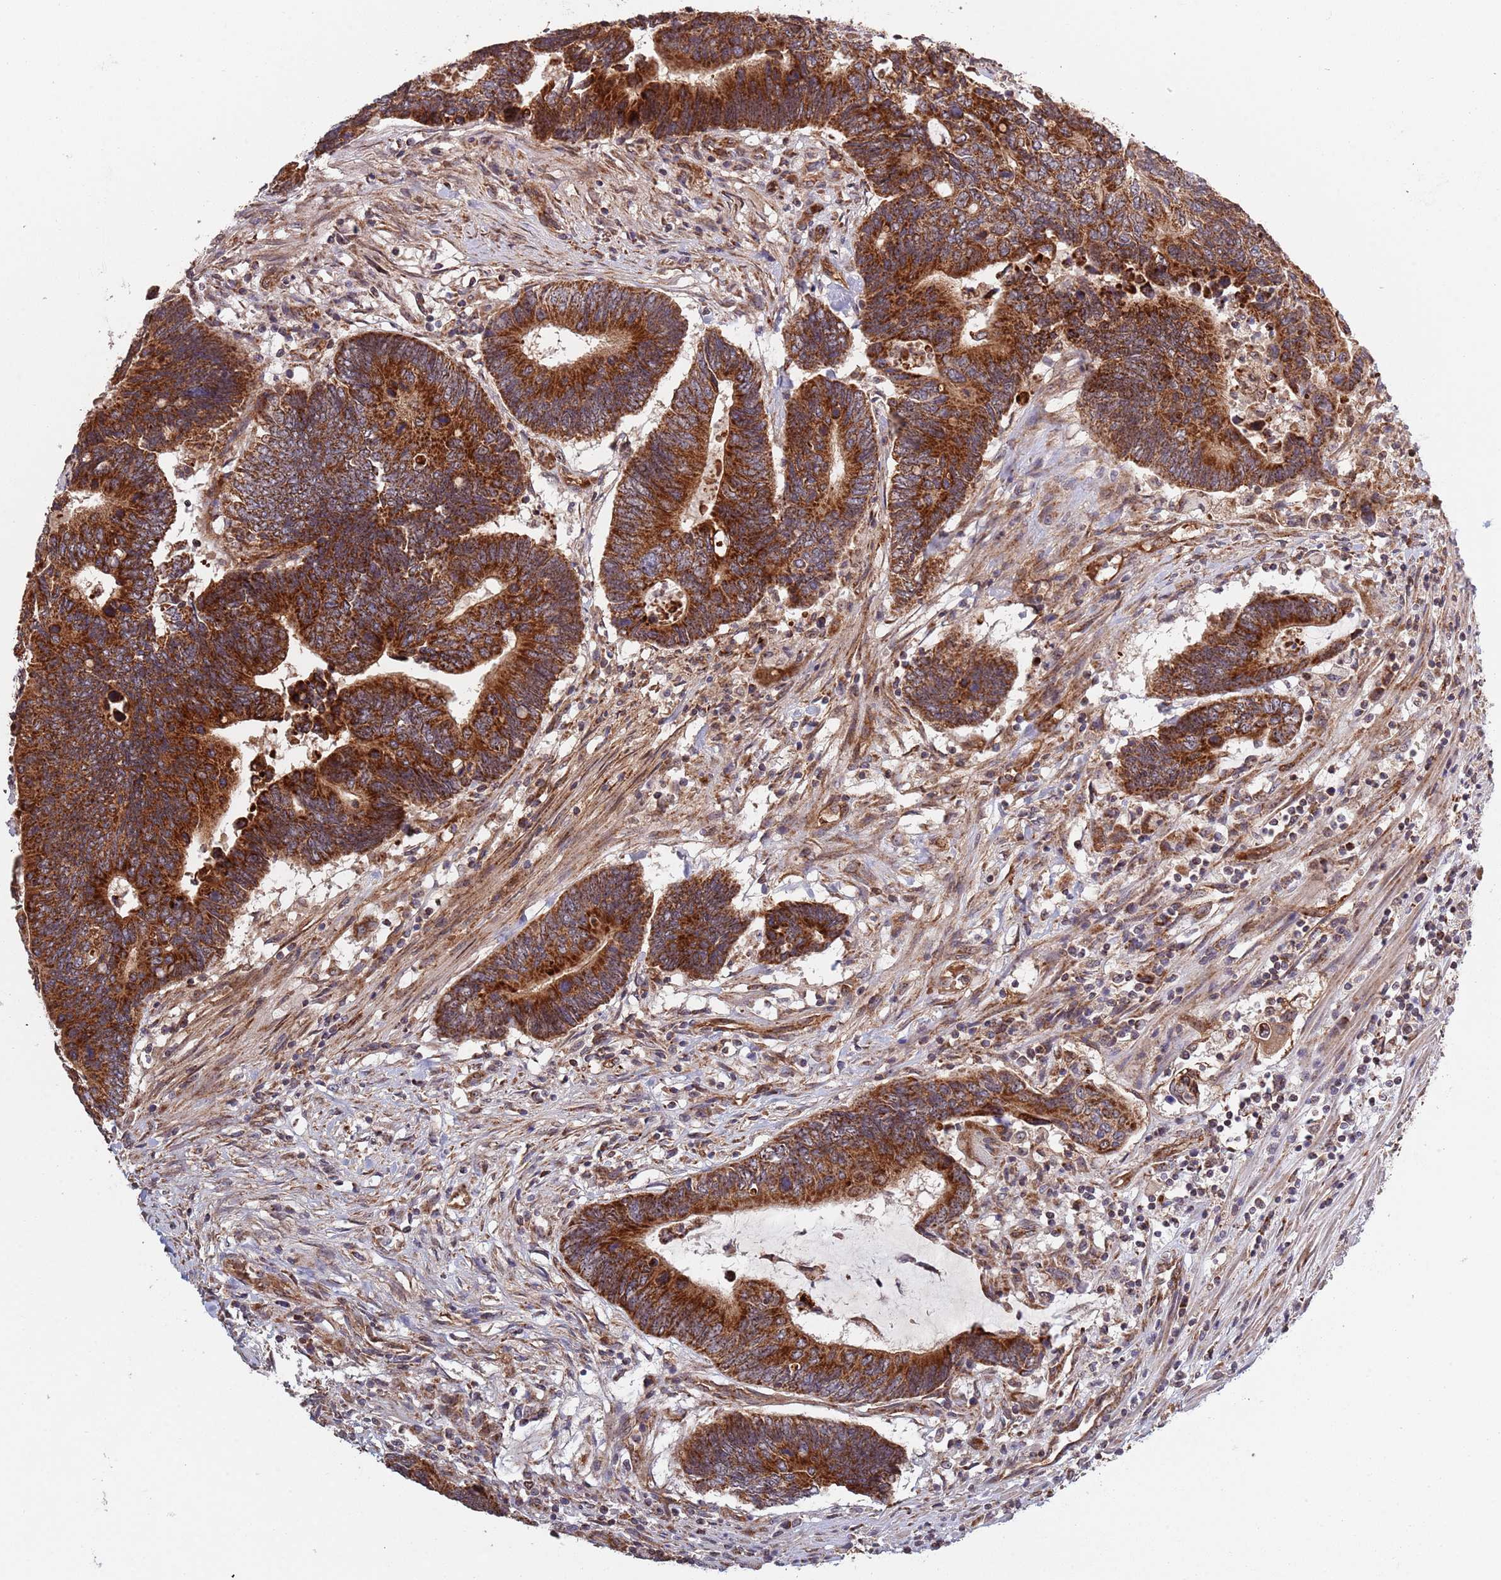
{"staining": {"intensity": "strong", "quantity": ">75%", "location": "cytoplasmic/membranous"}, "tissue": "colorectal cancer", "cell_type": "Tumor cells", "image_type": "cancer", "snomed": [{"axis": "morphology", "description": "Adenocarcinoma, NOS"}, {"axis": "topography", "description": "Colon"}], "caption": "Immunohistochemistry of colorectal cancer displays high levels of strong cytoplasmic/membranous expression in about >75% of tumor cells.", "gene": "DCHS1", "patient": {"sex": "male", "age": 87}}